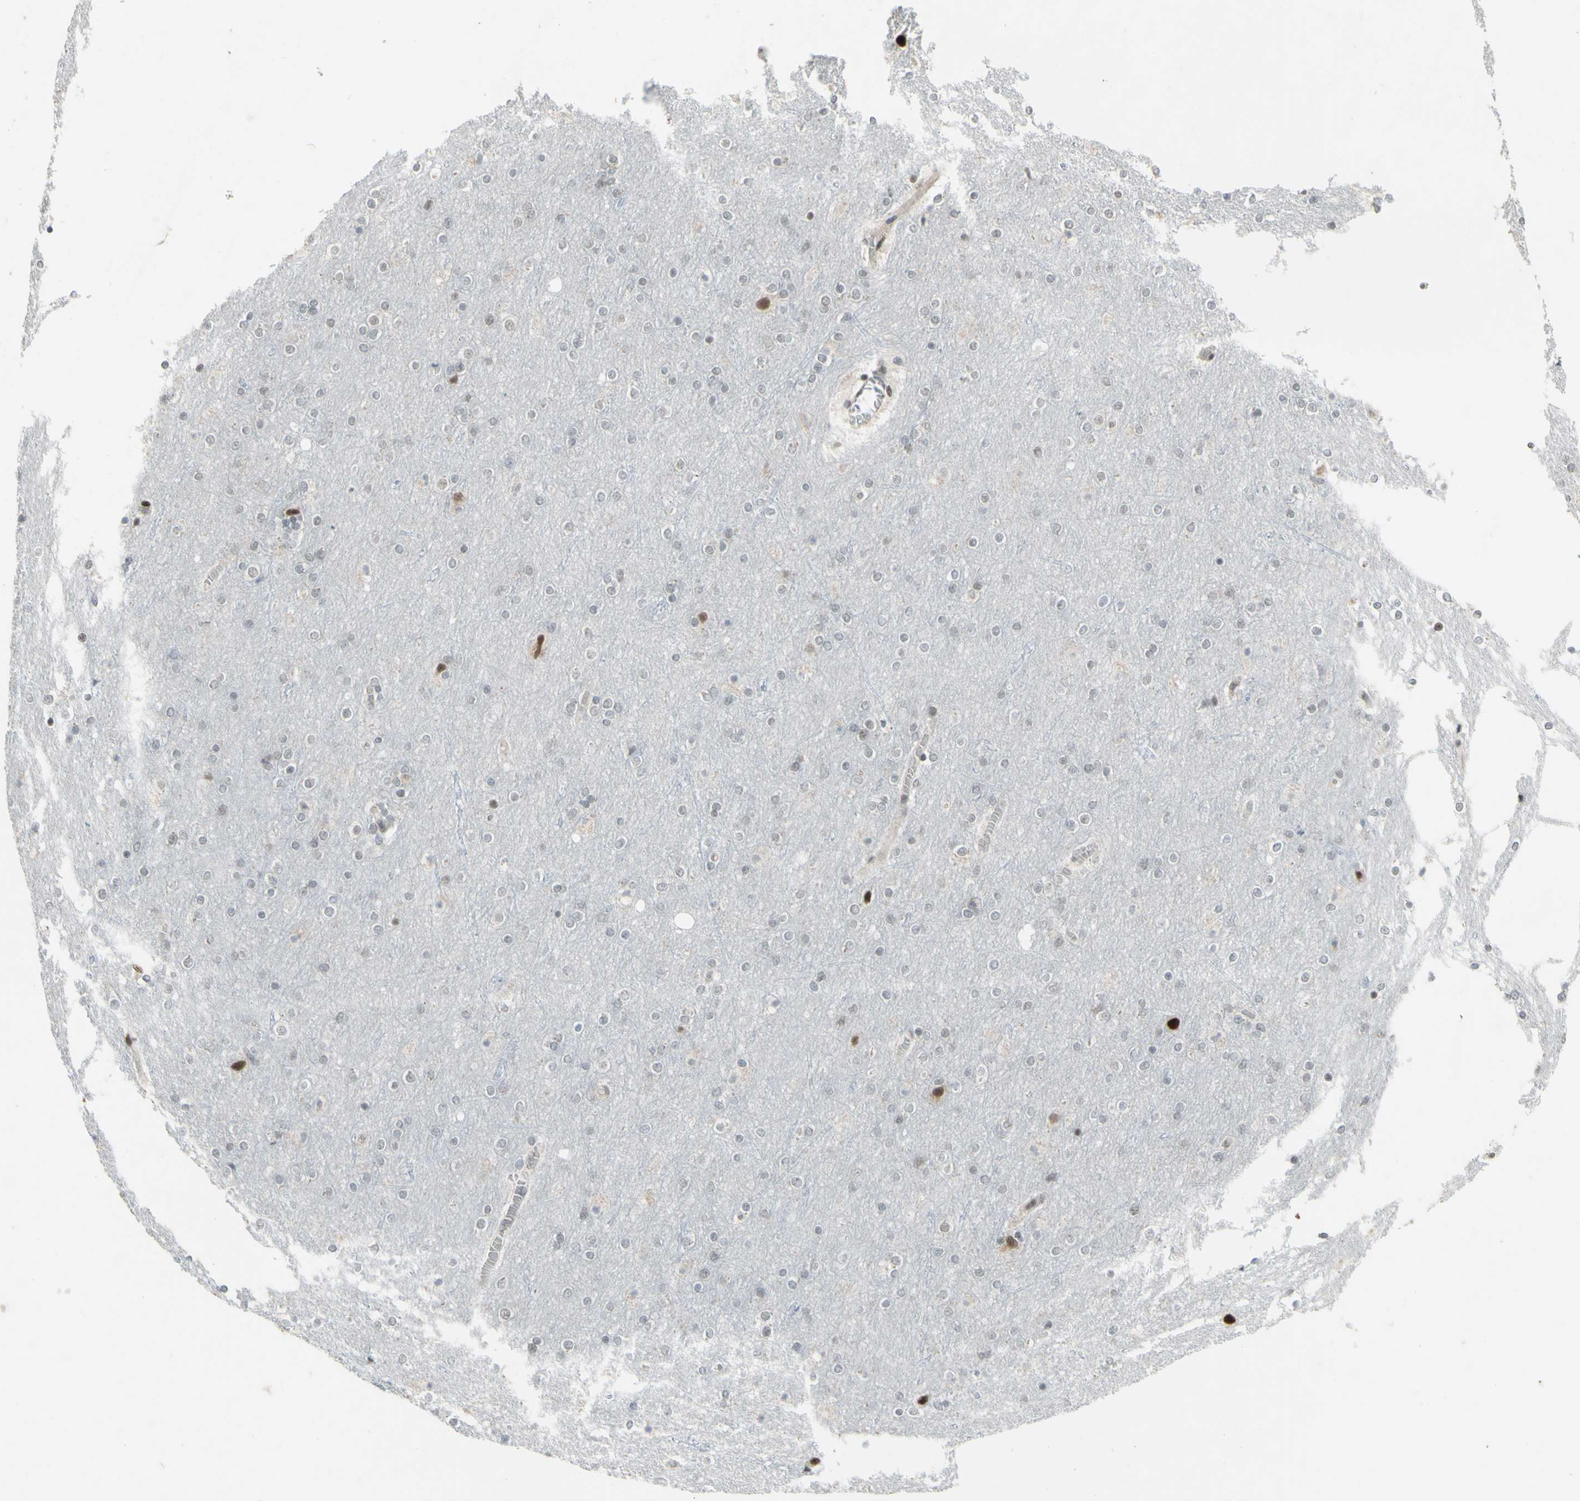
{"staining": {"intensity": "weak", "quantity": "25%-75%", "location": "nuclear"}, "tissue": "cerebral cortex", "cell_type": "Endothelial cells", "image_type": "normal", "snomed": [{"axis": "morphology", "description": "Normal tissue, NOS"}, {"axis": "topography", "description": "Cerebral cortex"}], "caption": "Weak nuclear positivity for a protein is identified in about 25%-75% of endothelial cells of normal cerebral cortex using immunohistochemistry (IHC).", "gene": "SUPT6H", "patient": {"sex": "female", "age": 54}}